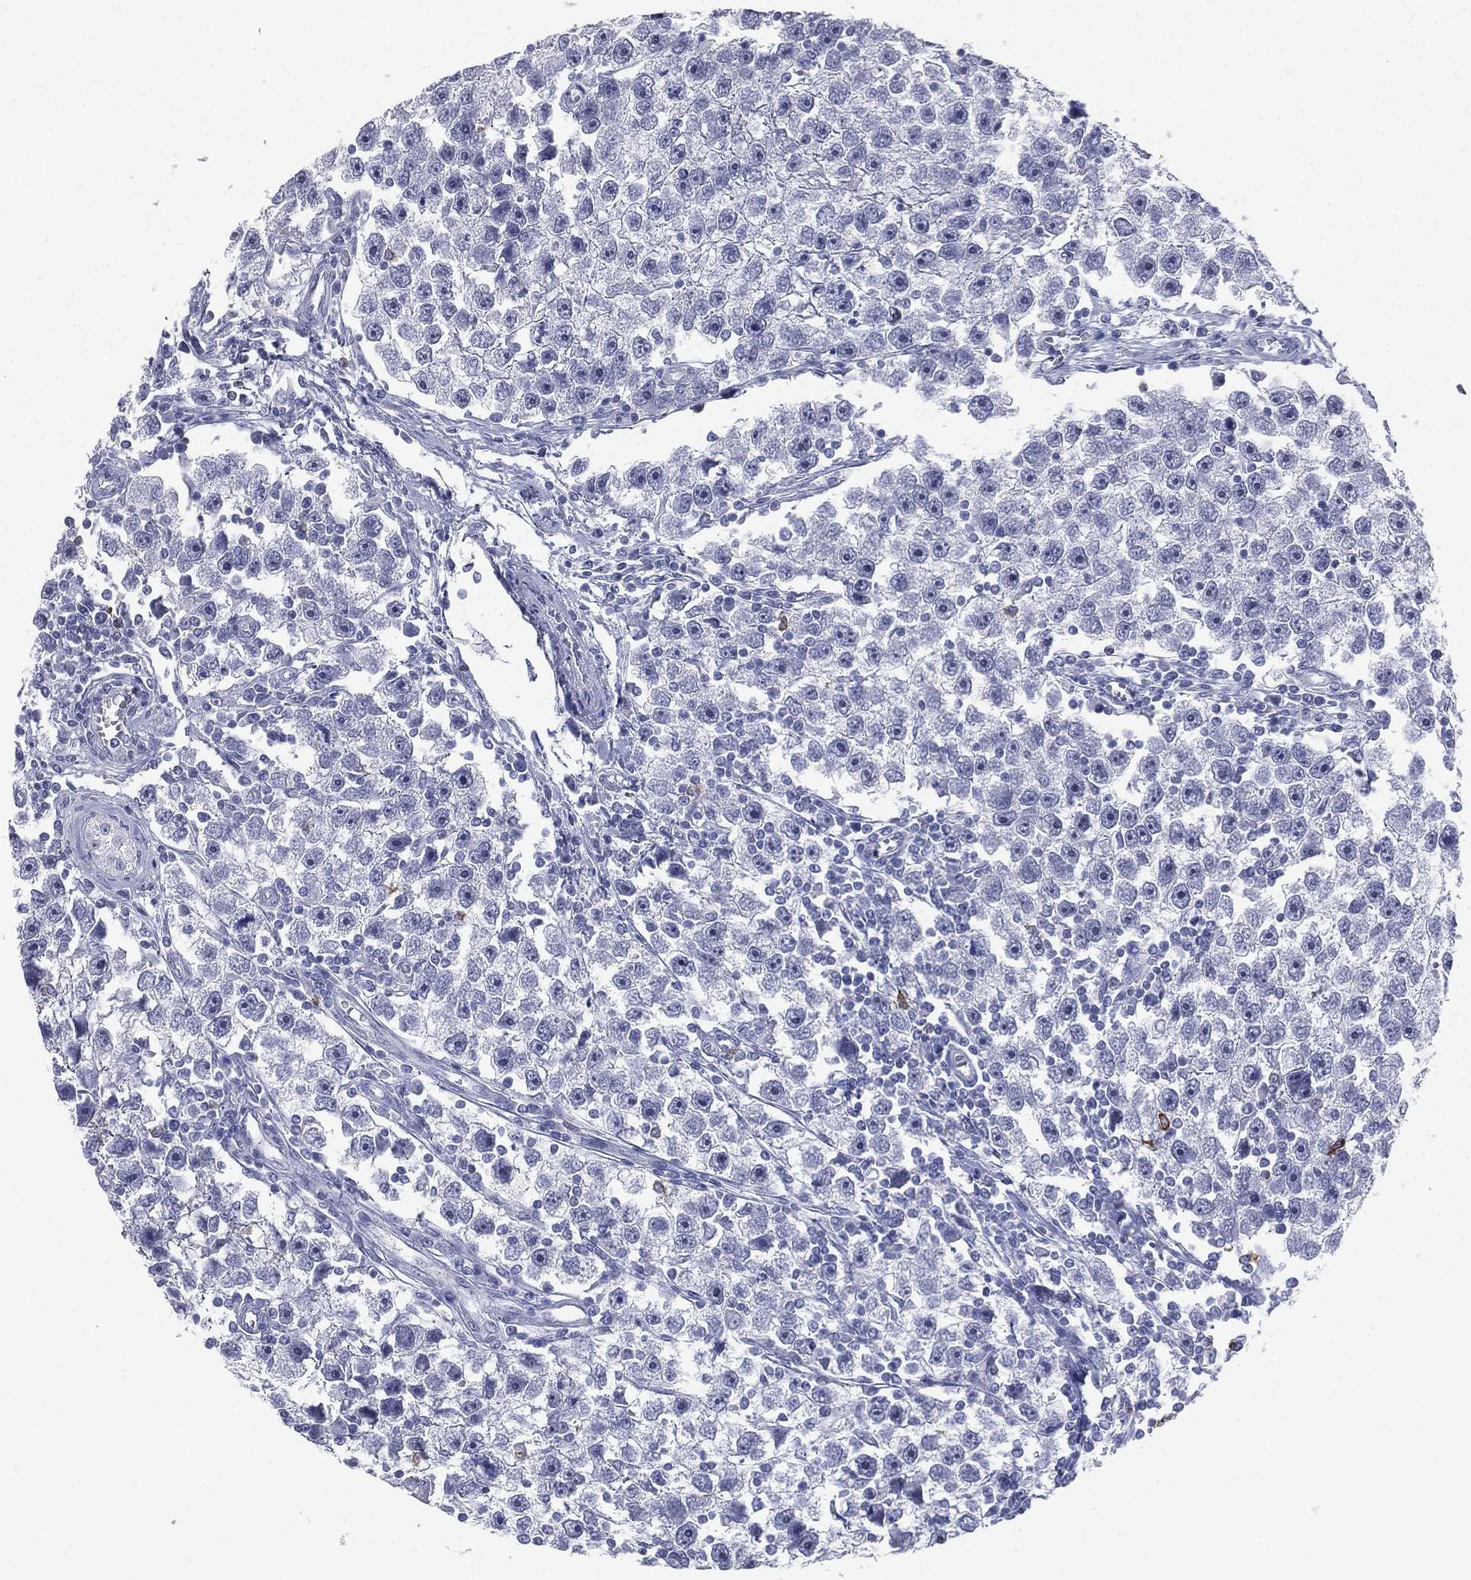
{"staining": {"intensity": "negative", "quantity": "none", "location": "none"}, "tissue": "testis cancer", "cell_type": "Tumor cells", "image_type": "cancer", "snomed": [{"axis": "morphology", "description": "Seminoma, NOS"}, {"axis": "topography", "description": "Testis"}], "caption": "Tumor cells are negative for protein expression in human testis cancer. The staining was performed using DAB to visualize the protein expression in brown, while the nuclei were stained in blue with hematoxylin (Magnification: 20x).", "gene": "CD22", "patient": {"sex": "male", "age": 30}}